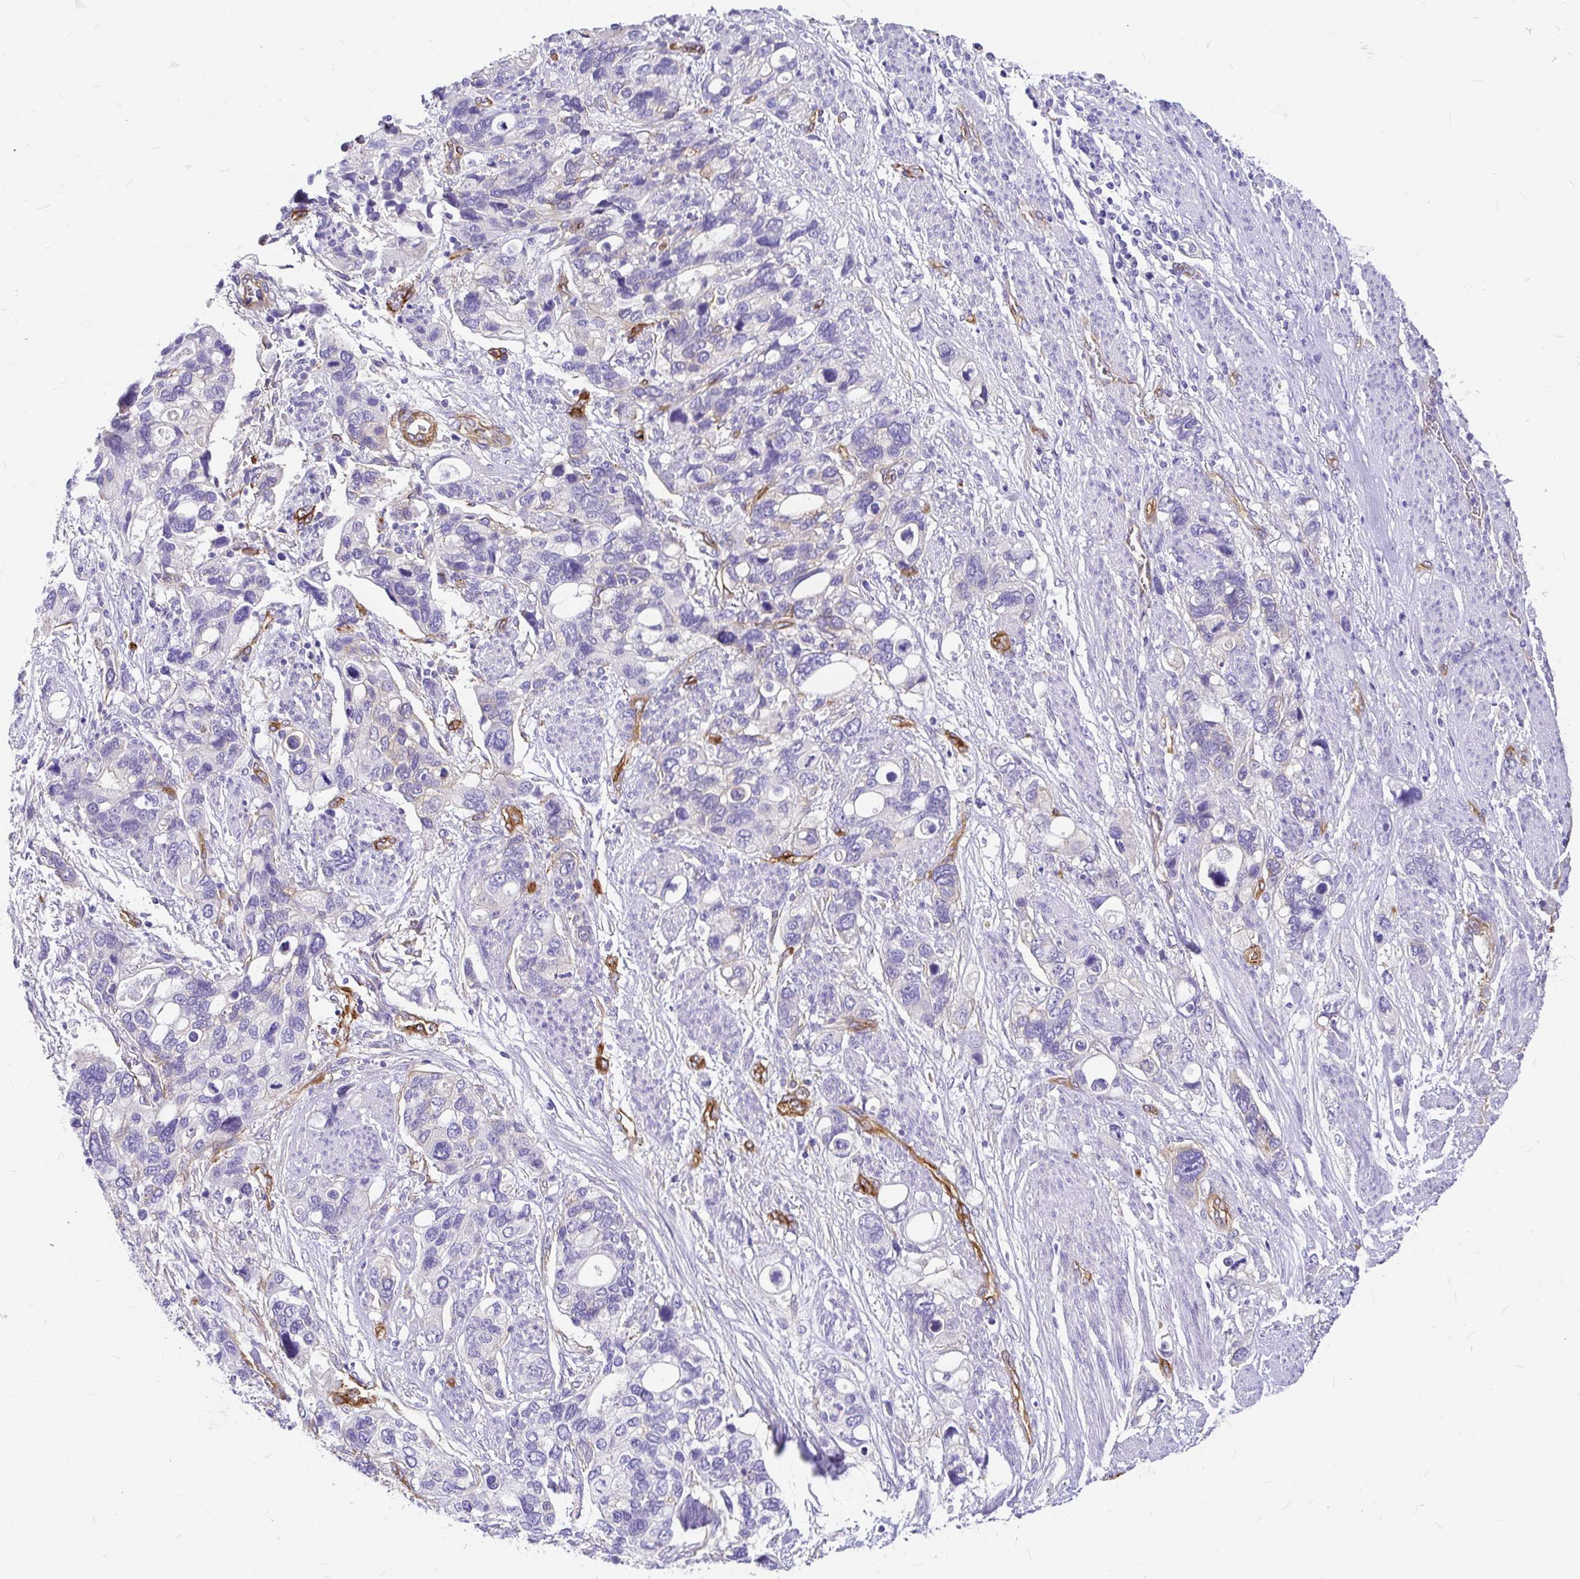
{"staining": {"intensity": "negative", "quantity": "none", "location": "none"}, "tissue": "stomach cancer", "cell_type": "Tumor cells", "image_type": "cancer", "snomed": [{"axis": "morphology", "description": "Adenocarcinoma, NOS"}, {"axis": "topography", "description": "Stomach, upper"}], "caption": "Protein analysis of stomach cancer demonstrates no significant positivity in tumor cells.", "gene": "MYO1B", "patient": {"sex": "female", "age": 81}}